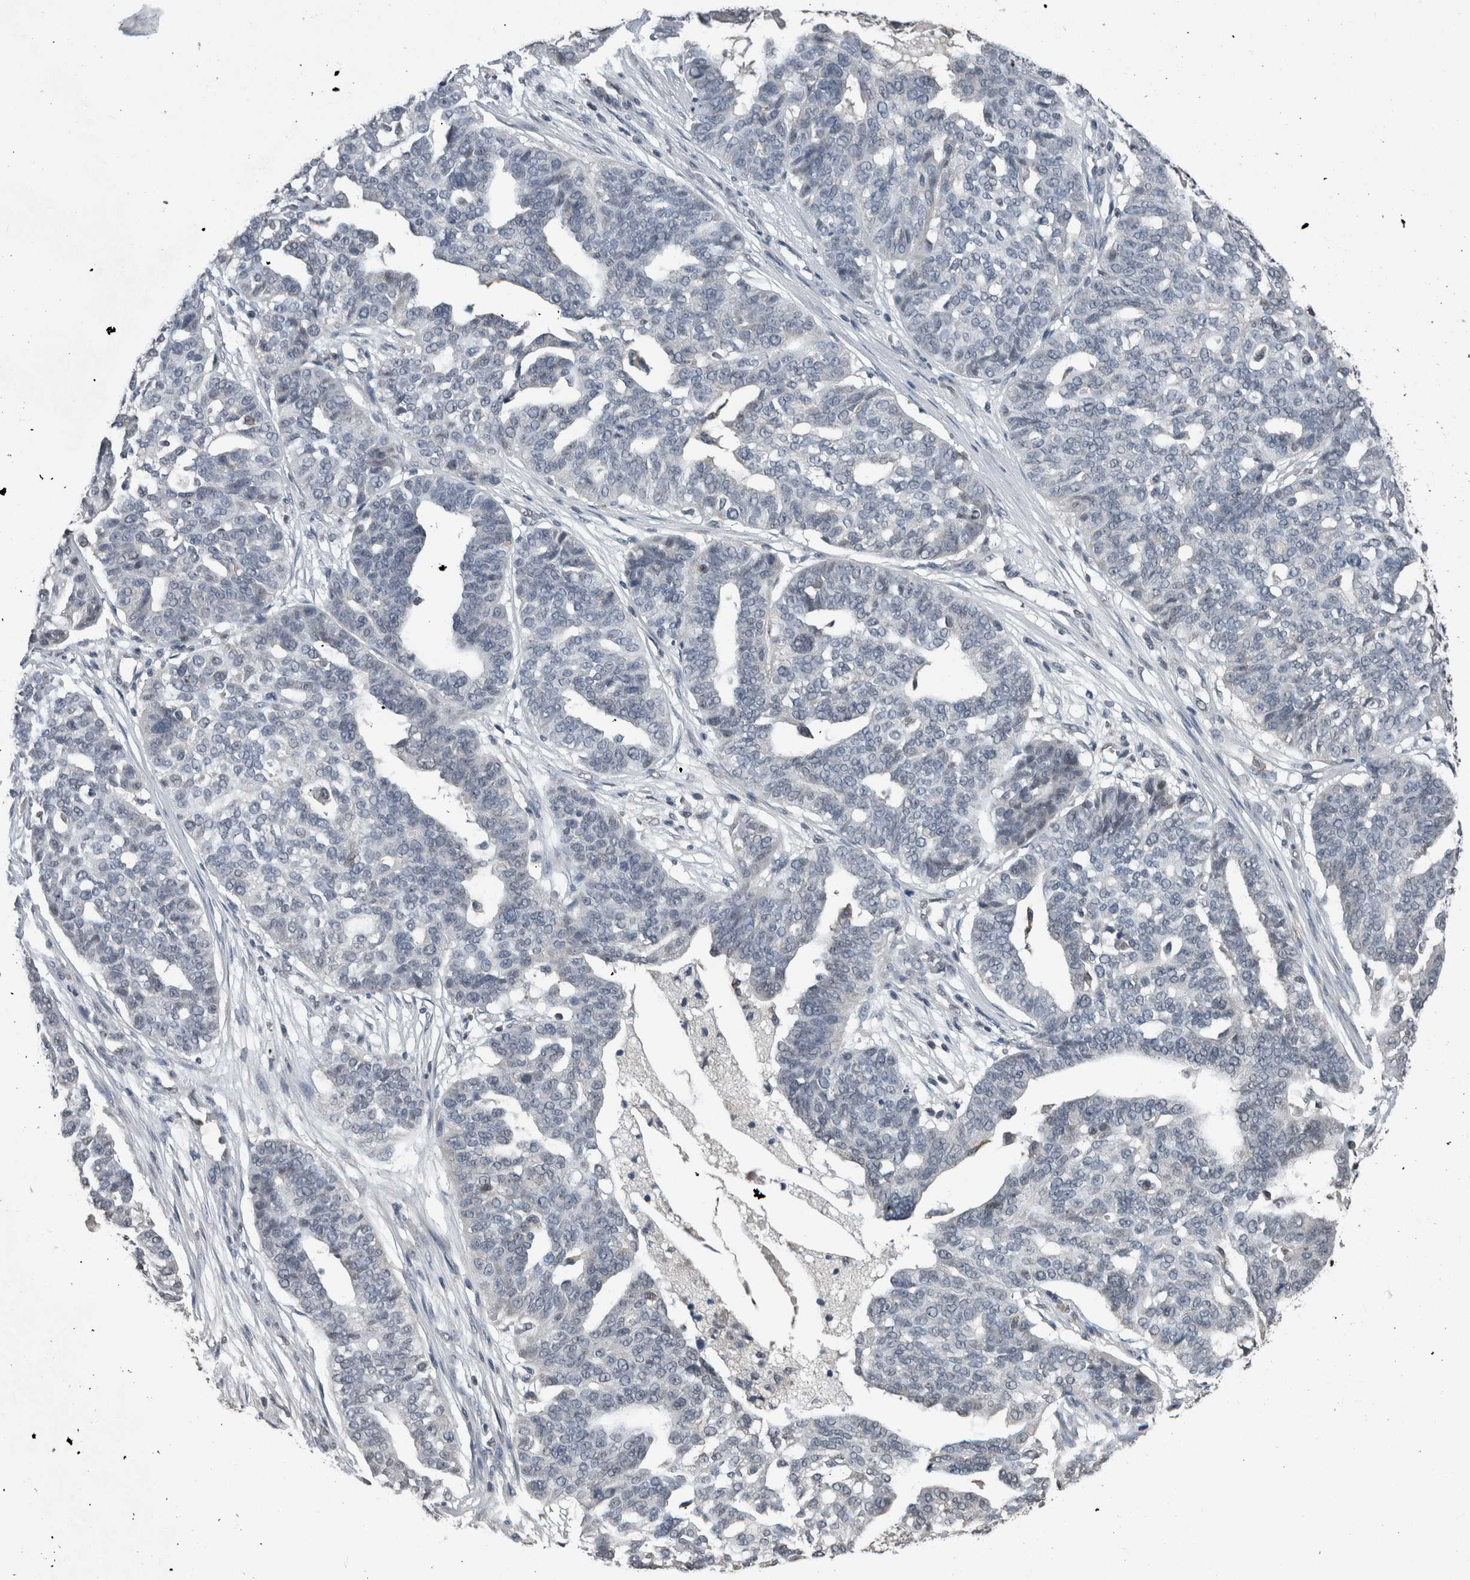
{"staining": {"intensity": "negative", "quantity": "none", "location": "none"}, "tissue": "ovarian cancer", "cell_type": "Tumor cells", "image_type": "cancer", "snomed": [{"axis": "morphology", "description": "Cystadenocarcinoma, serous, NOS"}, {"axis": "topography", "description": "Ovary"}], "caption": "Immunohistochemistry histopathology image of neoplastic tissue: human ovarian cancer (serous cystadenocarcinoma) stained with DAB (3,3'-diaminobenzidine) exhibits no significant protein expression in tumor cells. (Immunohistochemistry (ihc), brightfield microscopy, high magnification).", "gene": "MAFF", "patient": {"sex": "female", "age": 59}}